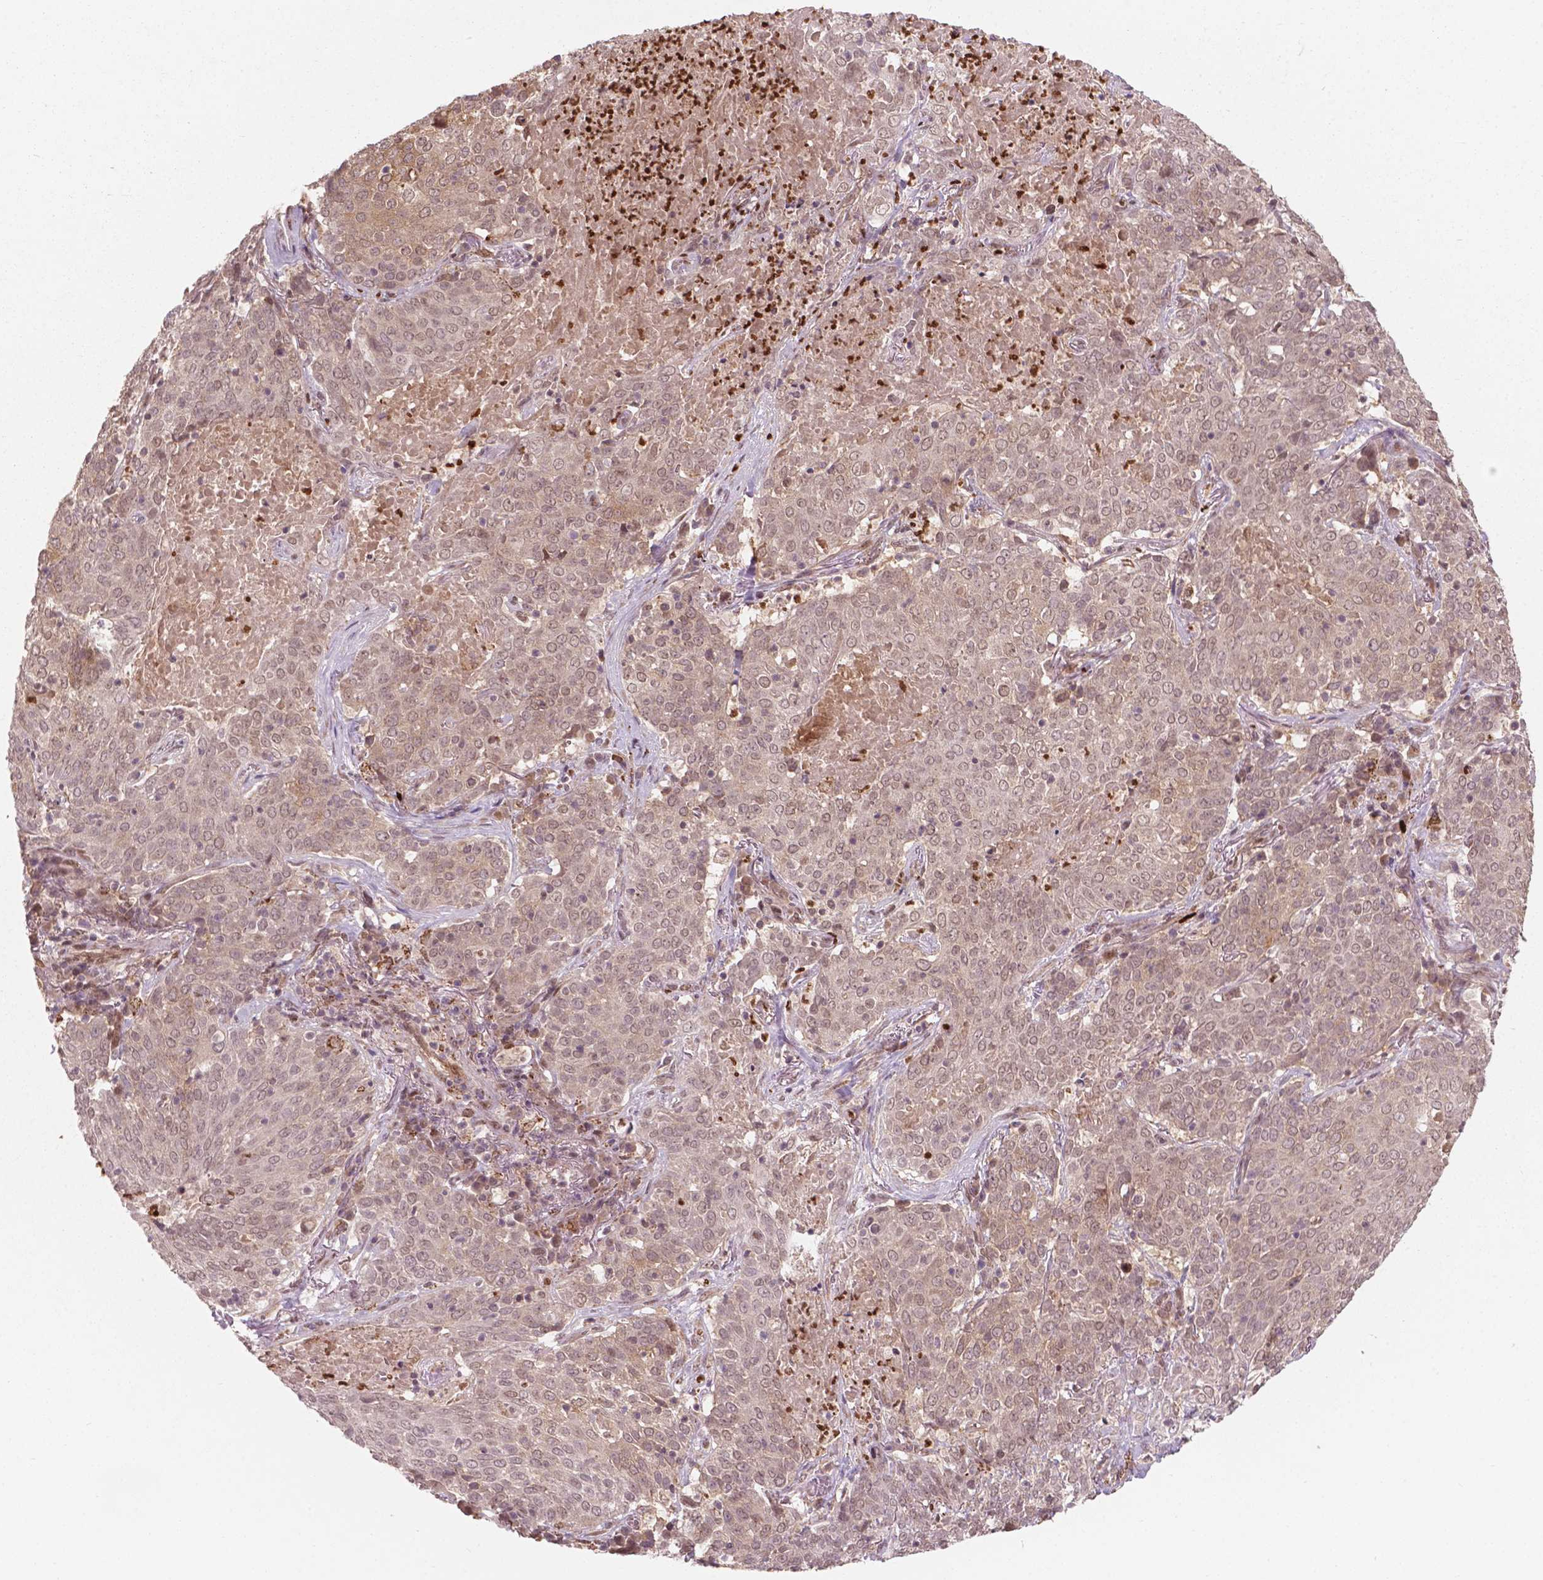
{"staining": {"intensity": "weak", "quantity": "25%-75%", "location": "cytoplasmic/membranous"}, "tissue": "lung cancer", "cell_type": "Tumor cells", "image_type": "cancer", "snomed": [{"axis": "morphology", "description": "Squamous cell carcinoma, NOS"}, {"axis": "topography", "description": "Lung"}], "caption": "Immunohistochemical staining of lung cancer (squamous cell carcinoma) shows weak cytoplasmic/membranous protein staining in about 25%-75% of tumor cells.", "gene": "NFAT5", "patient": {"sex": "male", "age": 82}}